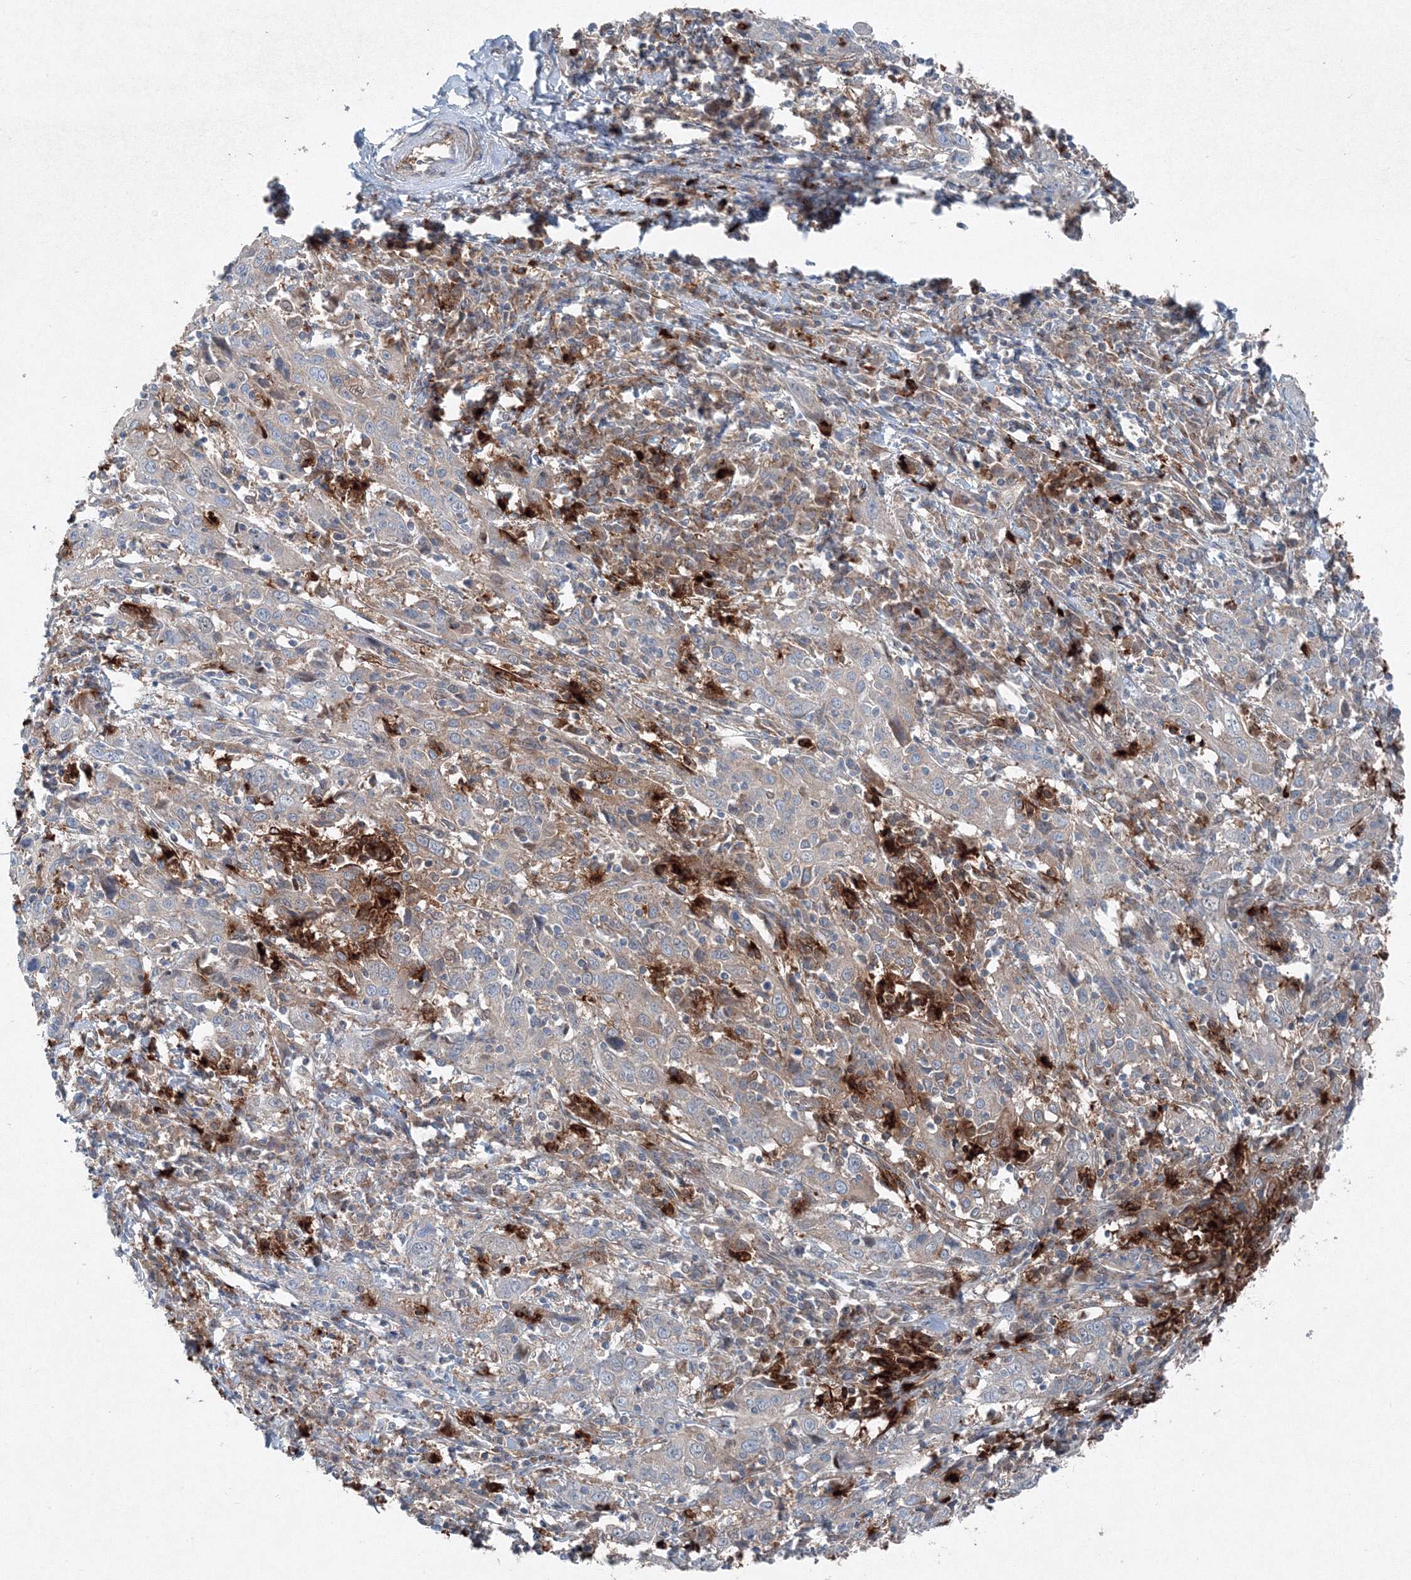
{"staining": {"intensity": "moderate", "quantity": "25%-75%", "location": "cytoplasmic/membranous"}, "tissue": "cervical cancer", "cell_type": "Tumor cells", "image_type": "cancer", "snomed": [{"axis": "morphology", "description": "Squamous cell carcinoma, NOS"}, {"axis": "topography", "description": "Cervix"}], "caption": "Approximately 25%-75% of tumor cells in cervical squamous cell carcinoma demonstrate moderate cytoplasmic/membranous protein expression as visualized by brown immunohistochemical staining.", "gene": "TPRKB", "patient": {"sex": "female", "age": 46}}